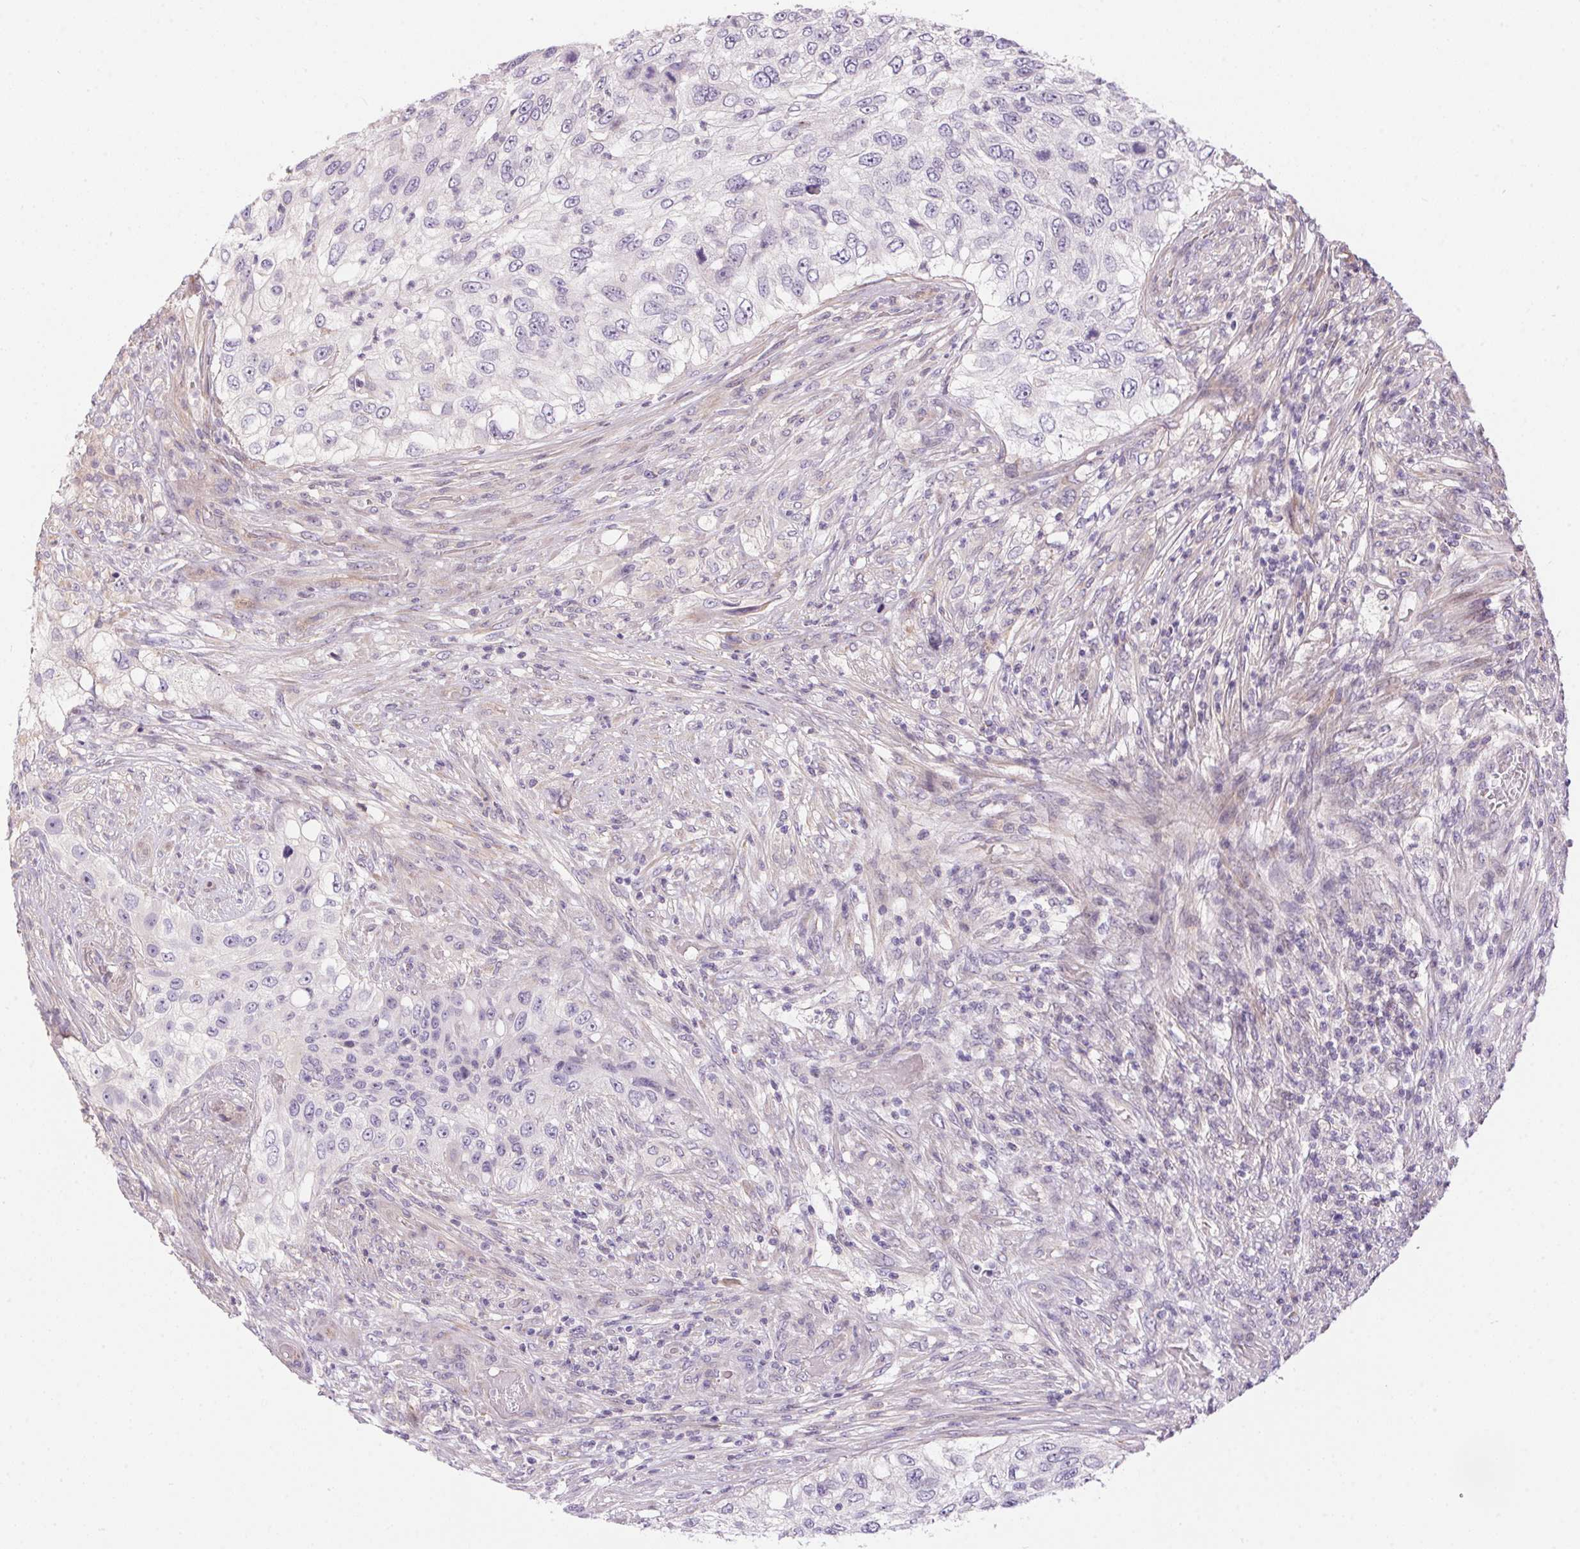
{"staining": {"intensity": "negative", "quantity": "none", "location": "none"}, "tissue": "urothelial cancer", "cell_type": "Tumor cells", "image_type": "cancer", "snomed": [{"axis": "morphology", "description": "Urothelial carcinoma, High grade"}, {"axis": "topography", "description": "Urinary bladder"}], "caption": "The micrograph exhibits no staining of tumor cells in urothelial cancer.", "gene": "UNC13B", "patient": {"sex": "female", "age": 60}}